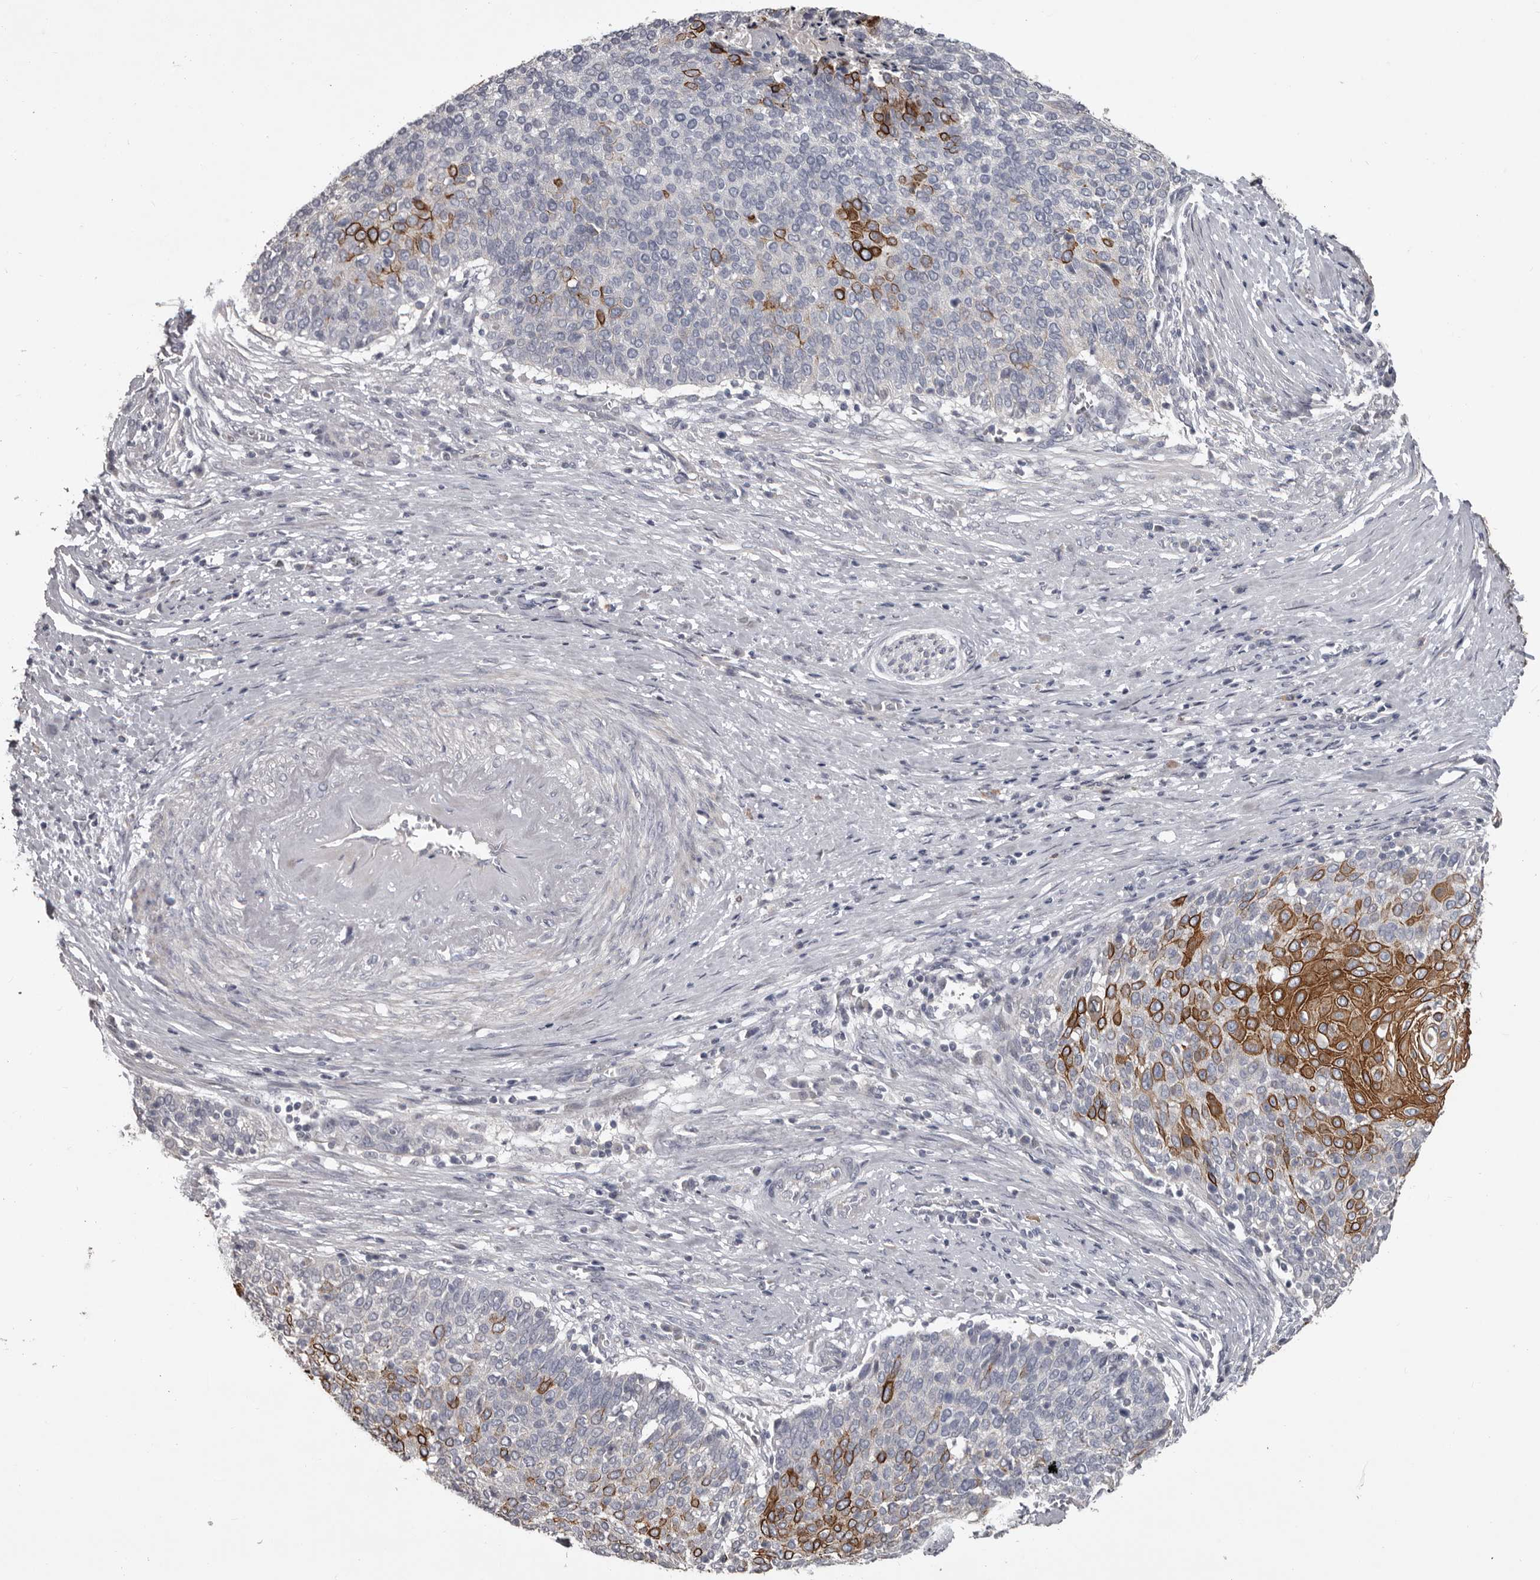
{"staining": {"intensity": "moderate", "quantity": "25%-75%", "location": "cytoplasmic/membranous"}, "tissue": "cervical cancer", "cell_type": "Tumor cells", "image_type": "cancer", "snomed": [{"axis": "morphology", "description": "Squamous cell carcinoma, NOS"}, {"axis": "topography", "description": "Cervix"}], "caption": "Immunohistochemical staining of cervical squamous cell carcinoma exhibits moderate cytoplasmic/membranous protein expression in approximately 25%-75% of tumor cells.", "gene": "LPAR6", "patient": {"sex": "female", "age": 39}}